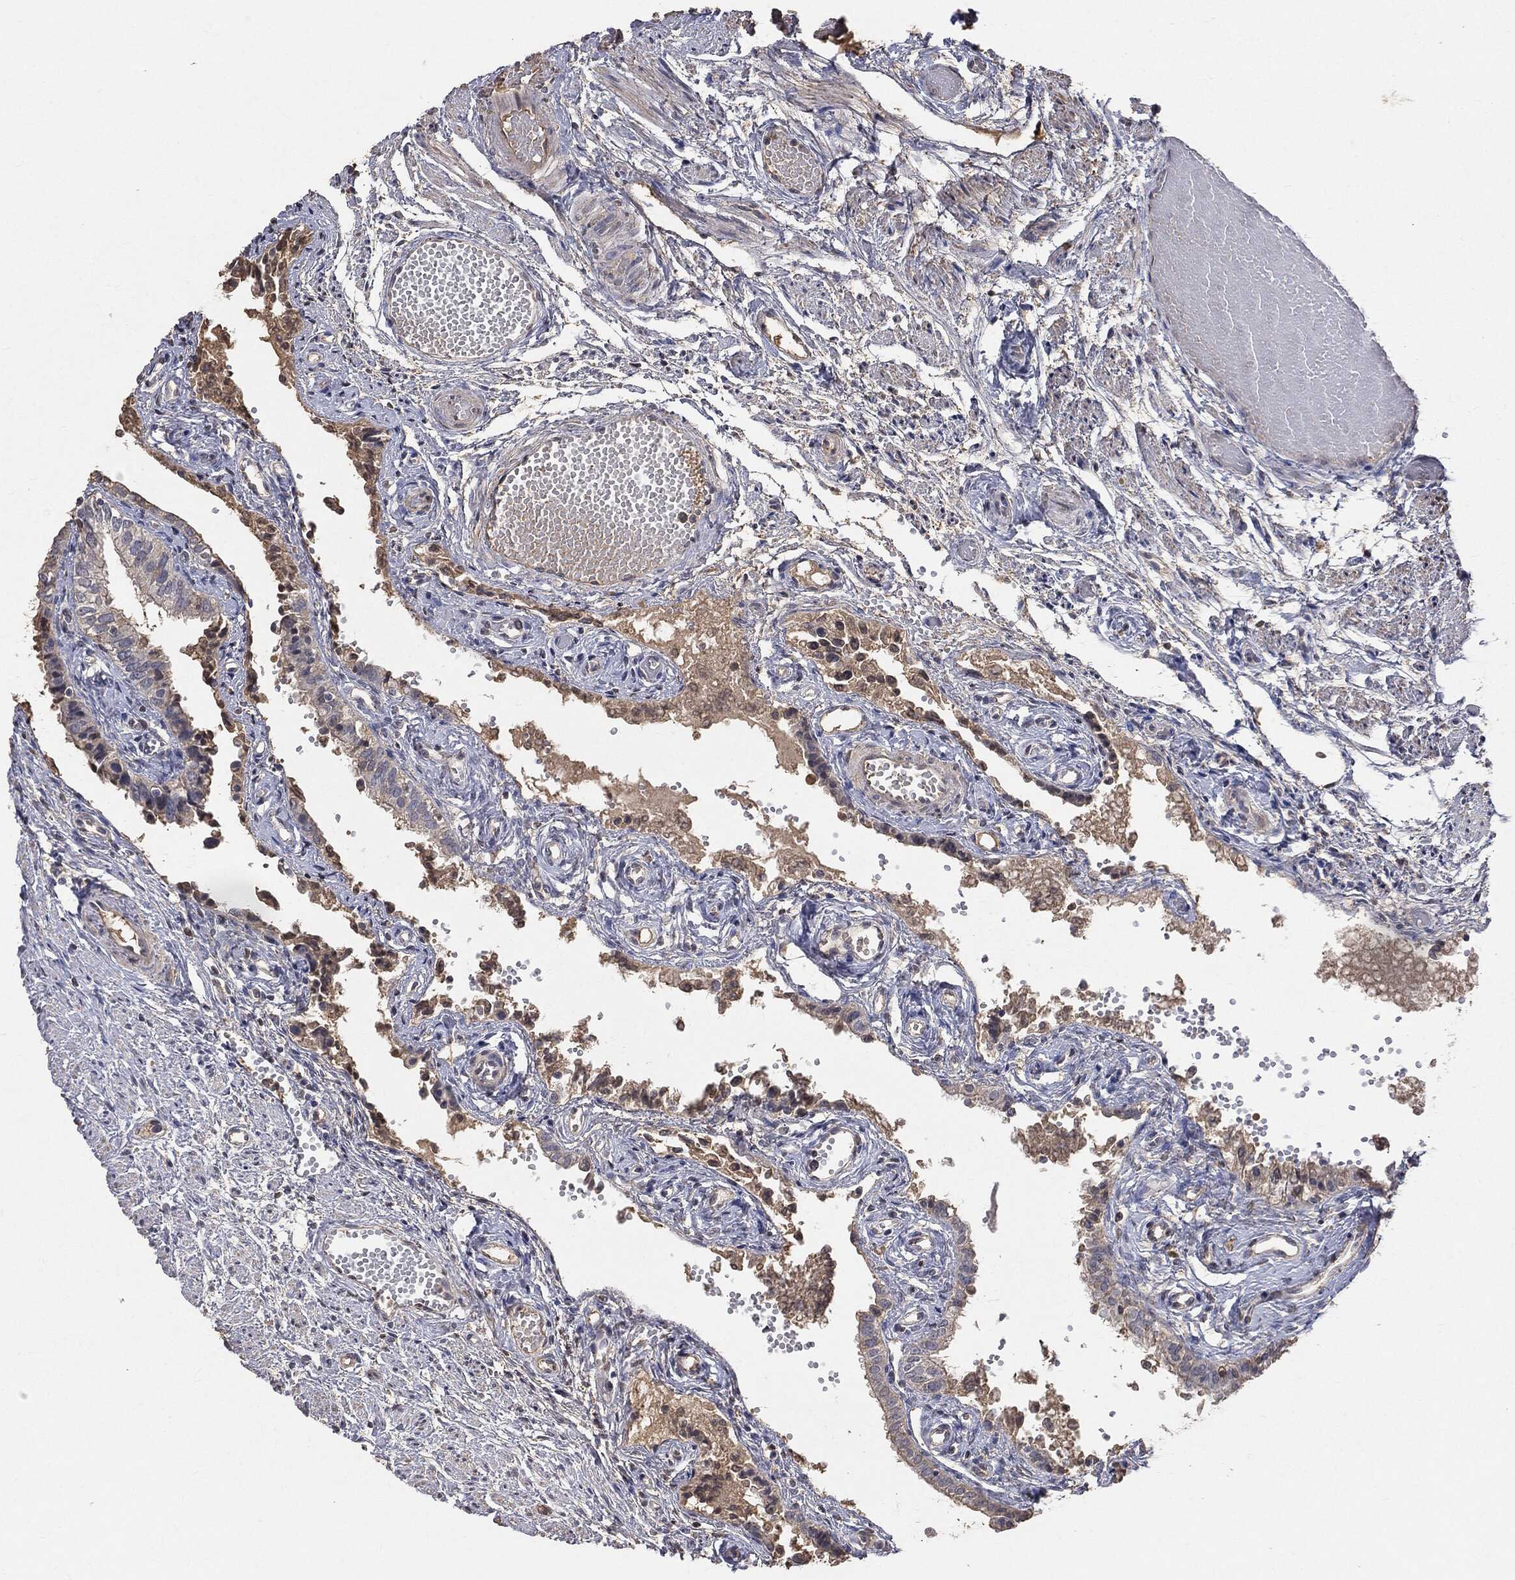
{"staining": {"intensity": "moderate", "quantity": "<25%", "location": "cytoplasmic/membranous"}, "tissue": "fallopian tube", "cell_type": "Glandular cells", "image_type": "normal", "snomed": [{"axis": "morphology", "description": "Normal tissue, NOS"}, {"axis": "topography", "description": "Fallopian tube"}, {"axis": "topography", "description": "Ovary"}], "caption": "Immunohistochemistry (IHC) of unremarkable fallopian tube exhibits low levels of moderate cytoplasmic/membranous expression in about <25% of glandular cells.", "gene": "SNAP25", "patient": {"sex": "female", "age": 49}}